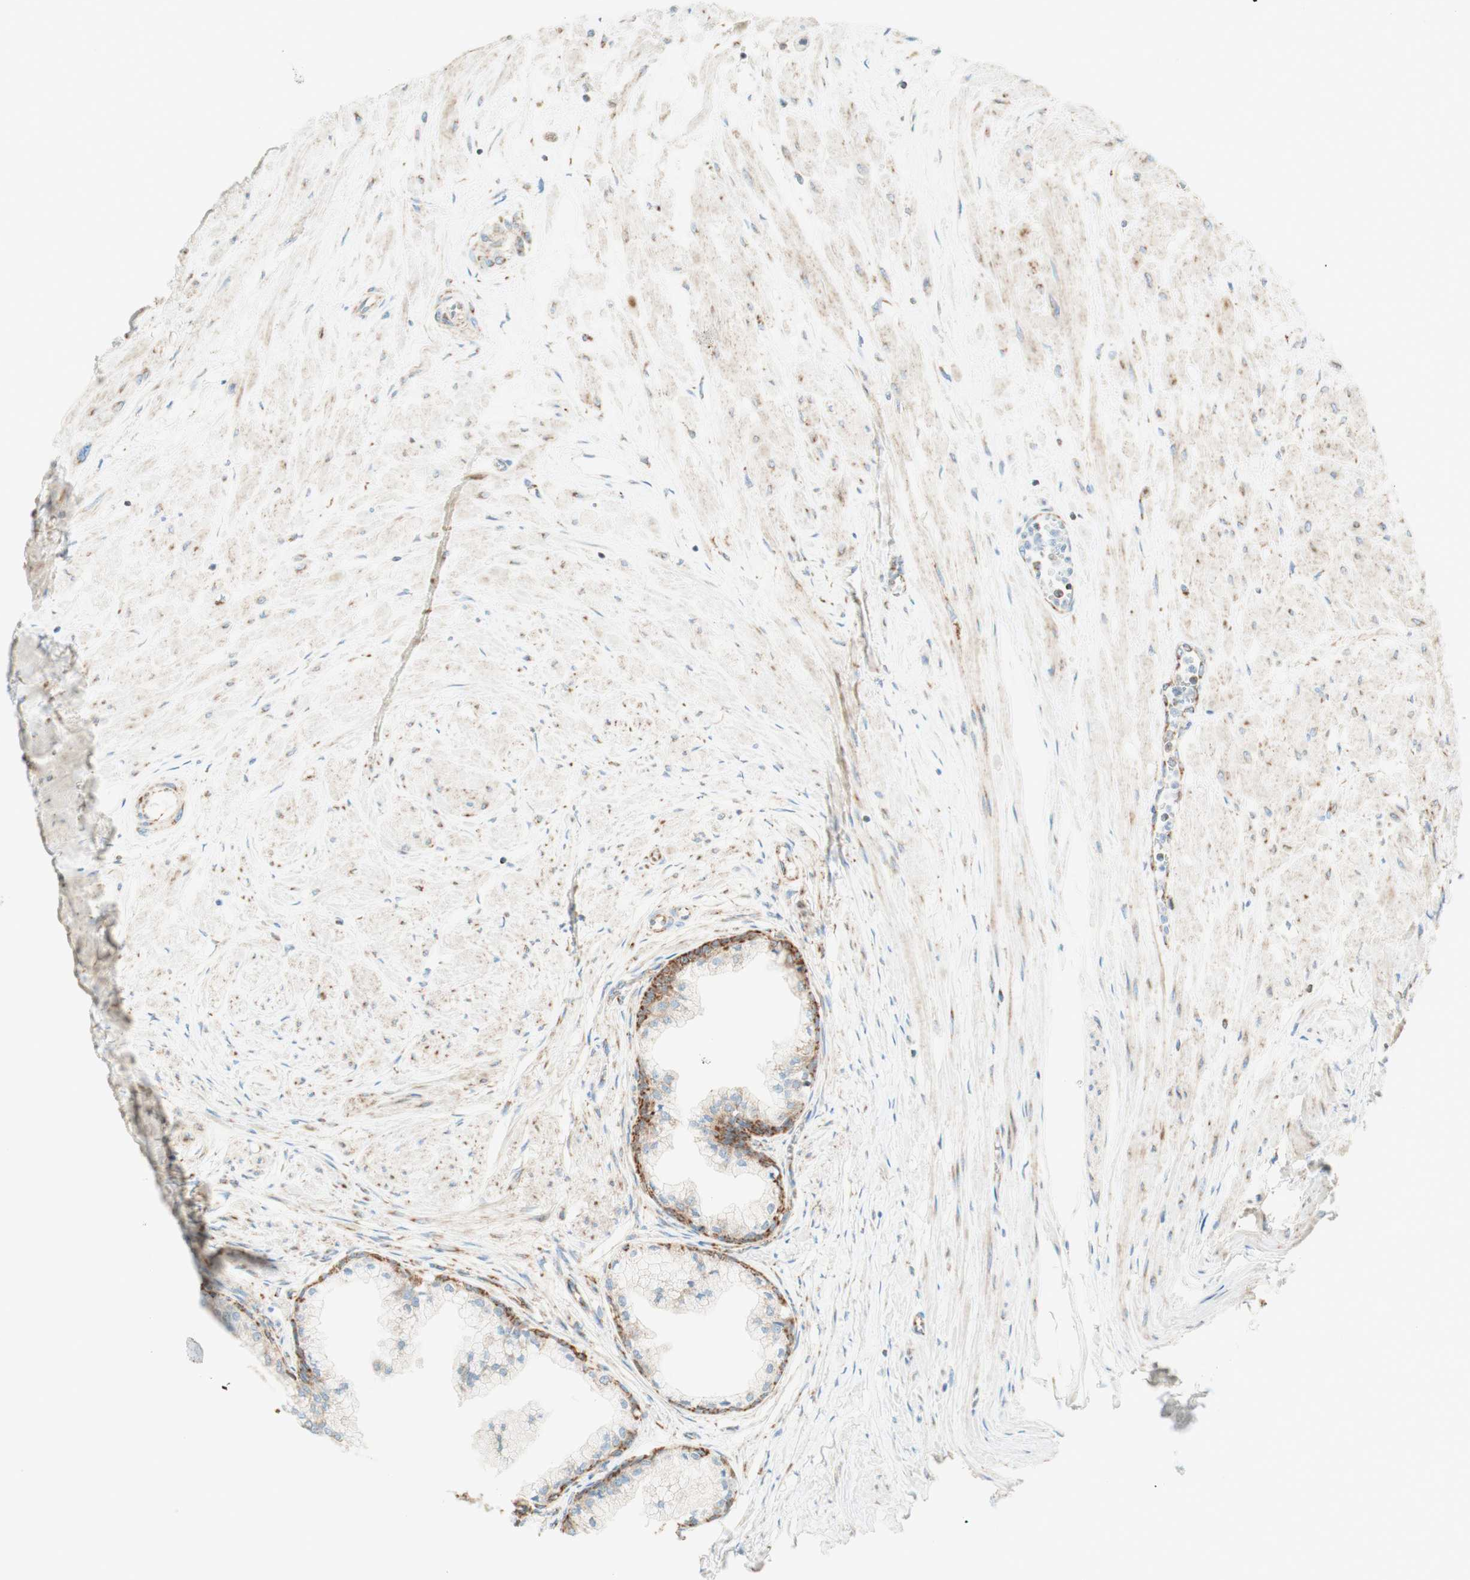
{"staining": {"intensity": "strong", "quantity": ">75%", "location": "cytoplasmic/membranous"}, "tissue": "prostate", "cell_type": "Glandular cells", "image_type": "normal", "snomed": [{"axis": "morphology", "description": "Normal tissue, NOS"}, {"axis": "topography", "description": "Prostate"}, {"axis": "topography", "description": "Seminal veicle"}], "caption": "Immunohistochemical staining of unremarkable human prostate exhibits >75% levels of strong cytoplasmic/membranous protein positivity in approximately >75% of glandular cells.", "gene": "TOMM20", "patient": {"sex": "male", "age": 60}}